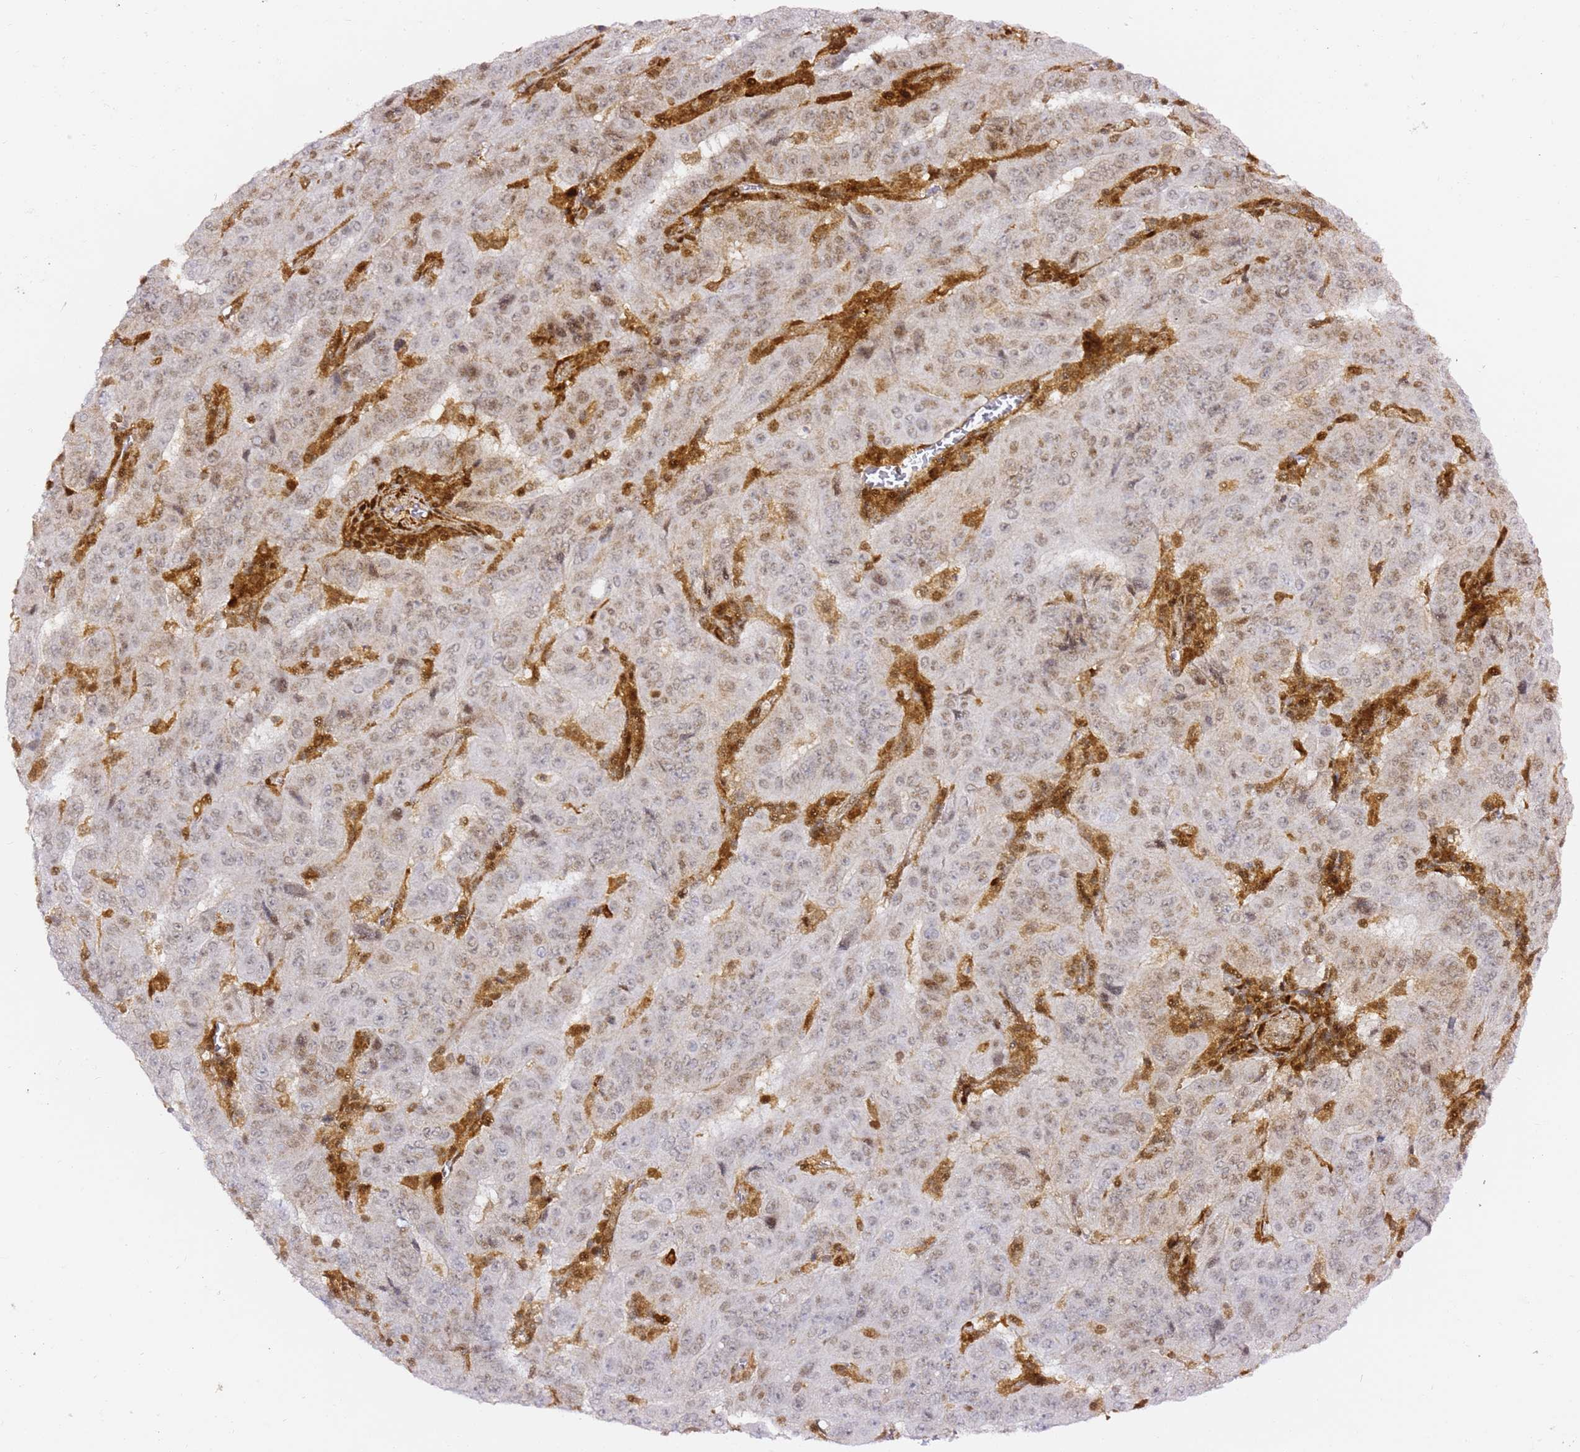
{"staining": {"intensity": "weak", "quantity": "25%-75%", "location": "nuclear"}, "tissue": "pancreatic cancer", "cell_type": "Tumor cells", "image_type": "cancer", "snomed": [{"axis": "morphology", "description": "Adenocarcinoma, NOS"}, {"axis": "topography", "description": "Pancreas"}], "caption": "Immunohistochemical staining of human pancreatic cancer shows weak nuclear protein expression in about 25%-75% of tumor cells.", "gene": "GBP2", "patient": {"sex": "male", "age": 63}}